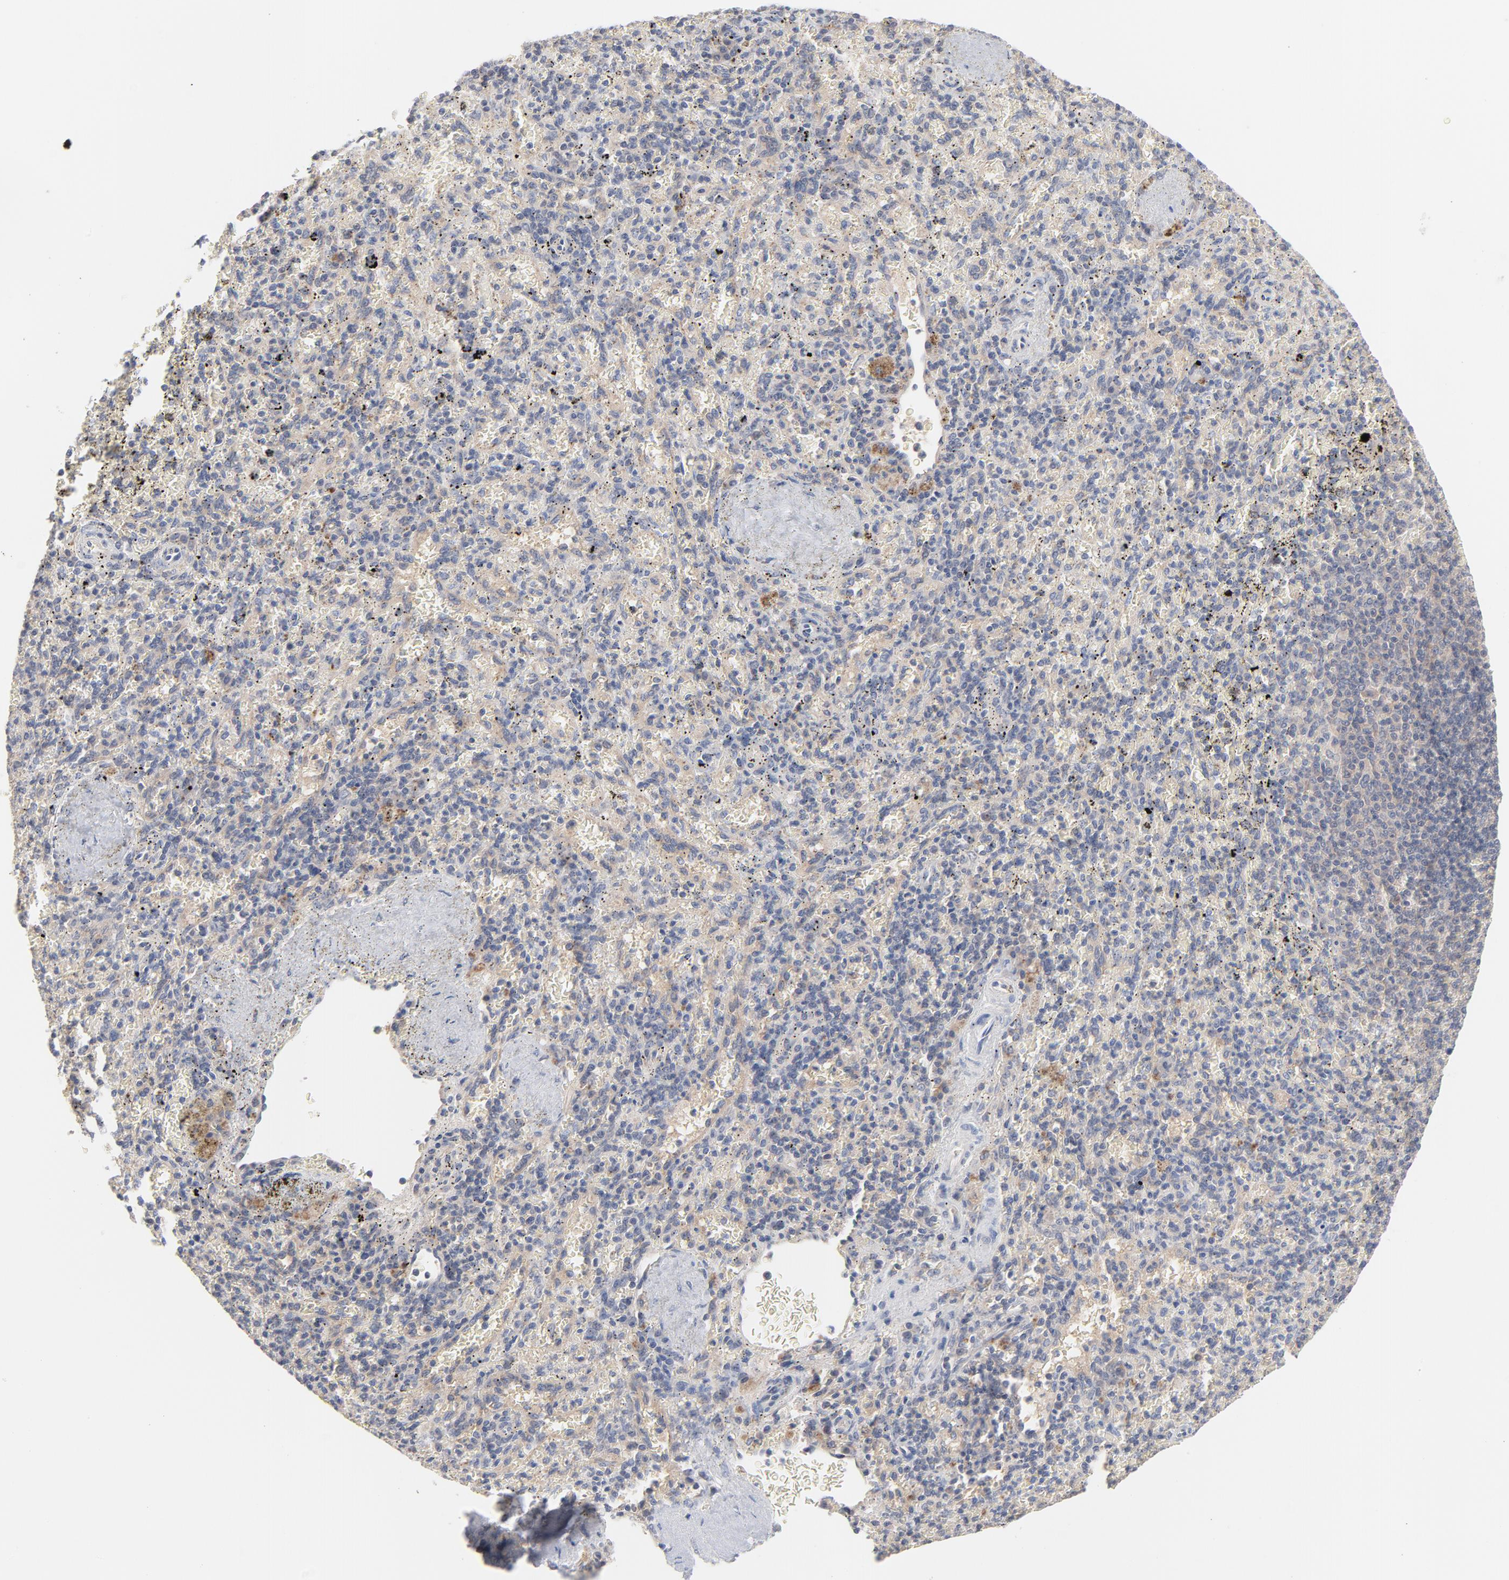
{"staining": {"intensity": "negative", "quantity": "none", "location": "none"}, "tissue": "spleen", "cell_type": "Cells in red pulp", "image_type": "normal", "snomed": [{"axis": "morphology", "description": "Normal tissue, NOS"}, {"axis": "topography", "description": "Spleen"}], "caption": "Spleen was stained to show a protein in brown. There is no significant staining in cells in red pulp. (Brightfield microscopy of DAB IHC at high magnification).", "gene": "UBL4A", "patient": {"sex": "female", "age": 43}}